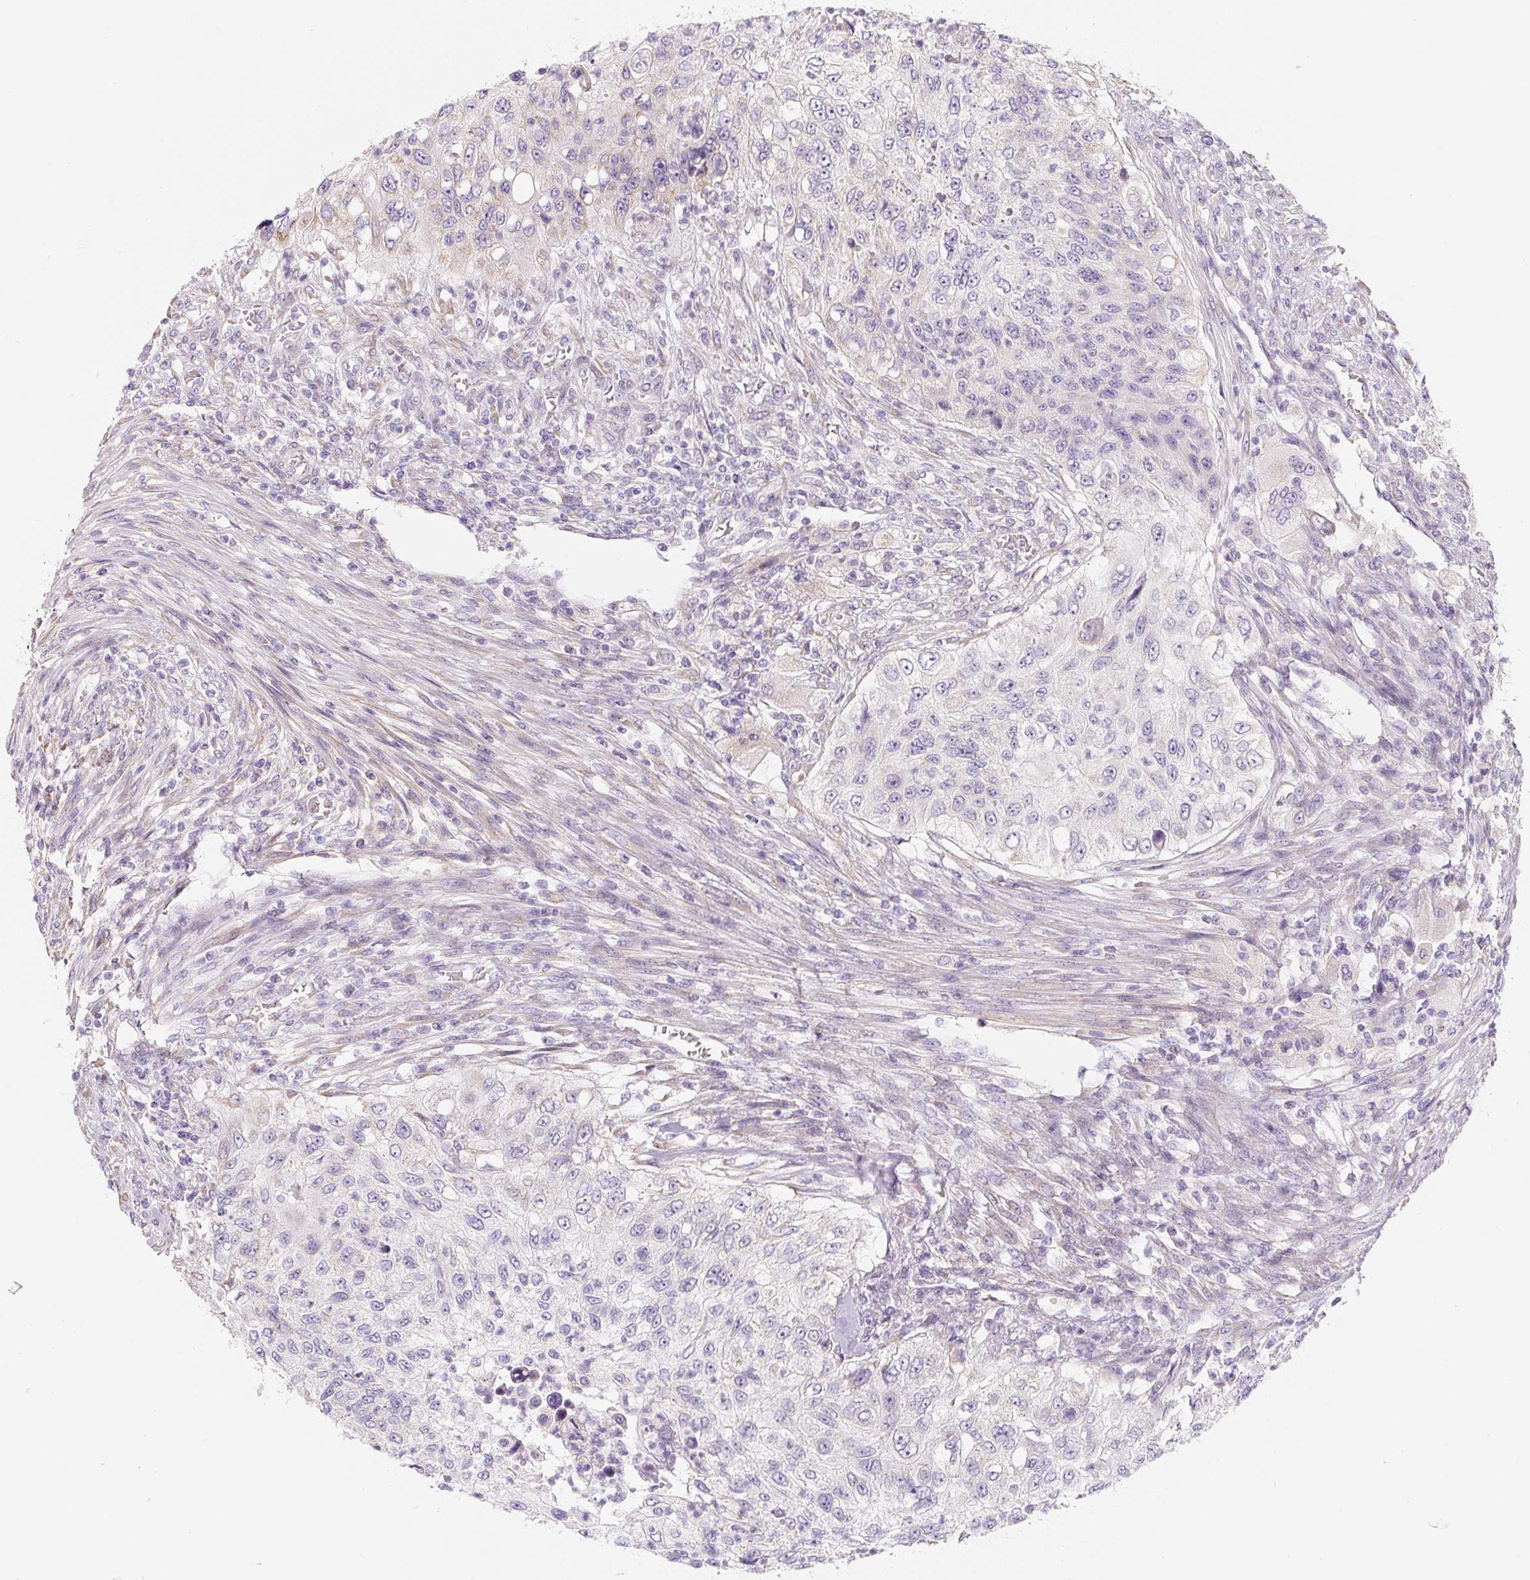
{"staining": {"intensity": "weak", "quantity": "<25%", "location": "cytoplasmic/membranous"}, "tissue": "urothelial cancer", "cell_type": "Tumor cells", "image_type": "cancer", "snomed": [{"axis": "morphology", "description": "Urothelial carcinoma, High grade"}, {"axis": "topography", "description": "Urinary bladder"}], "caption": "Tumor cells are negative for brown protein staining in urothelial cancer. (Stains: DAB (3,3'-diaminobenzidine) IHC with hematoxylin counter stain, Microscopy: brightfield microscopy at high magnification).", "gene": "PWWP3B", "patient": {"sex": "female", "age": 60}}